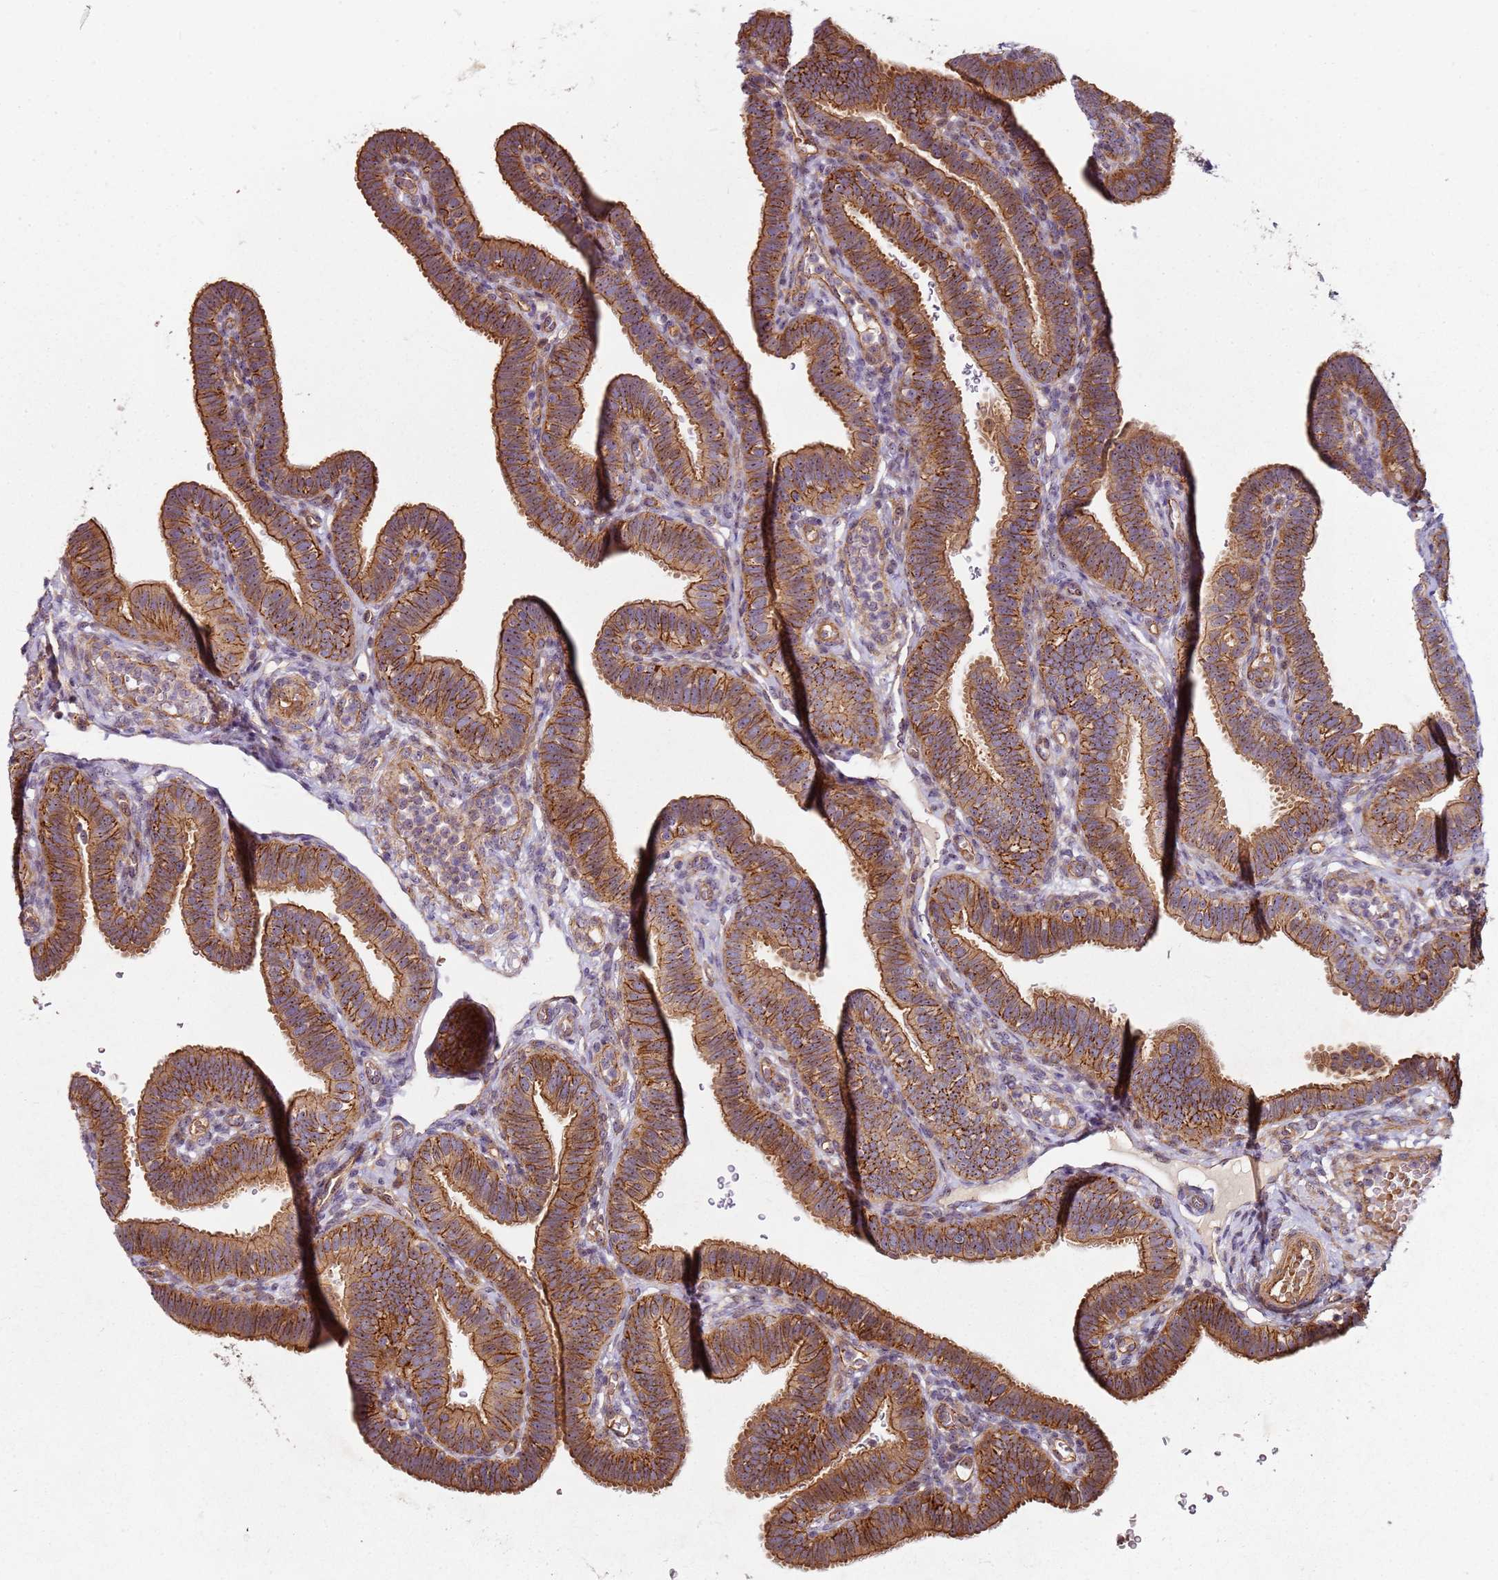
{"staining": {"intensity": "moderate", "quantity": ">75%", "location": "cytoplasmic/membranous"}, "tissue": "fallopian tube", "cell_type": "Glandular cells", "image_type": "normal", "snomed": [{"axis": "morphology", "description": "Normal tissue, NOS"}, {"axis": "topography", "description": "Fallopian tube"}], "caption": "Immunohistochemical staining of benign fallopian tube displays moderate cytoplasmic/membranous protein staining in about >75% of glandular cells. (brown staining indicates protein expression, while blue staining denotes nuclei).", "gene": "C2CD4B", "patient": {"sex": "female", "age": 41}}